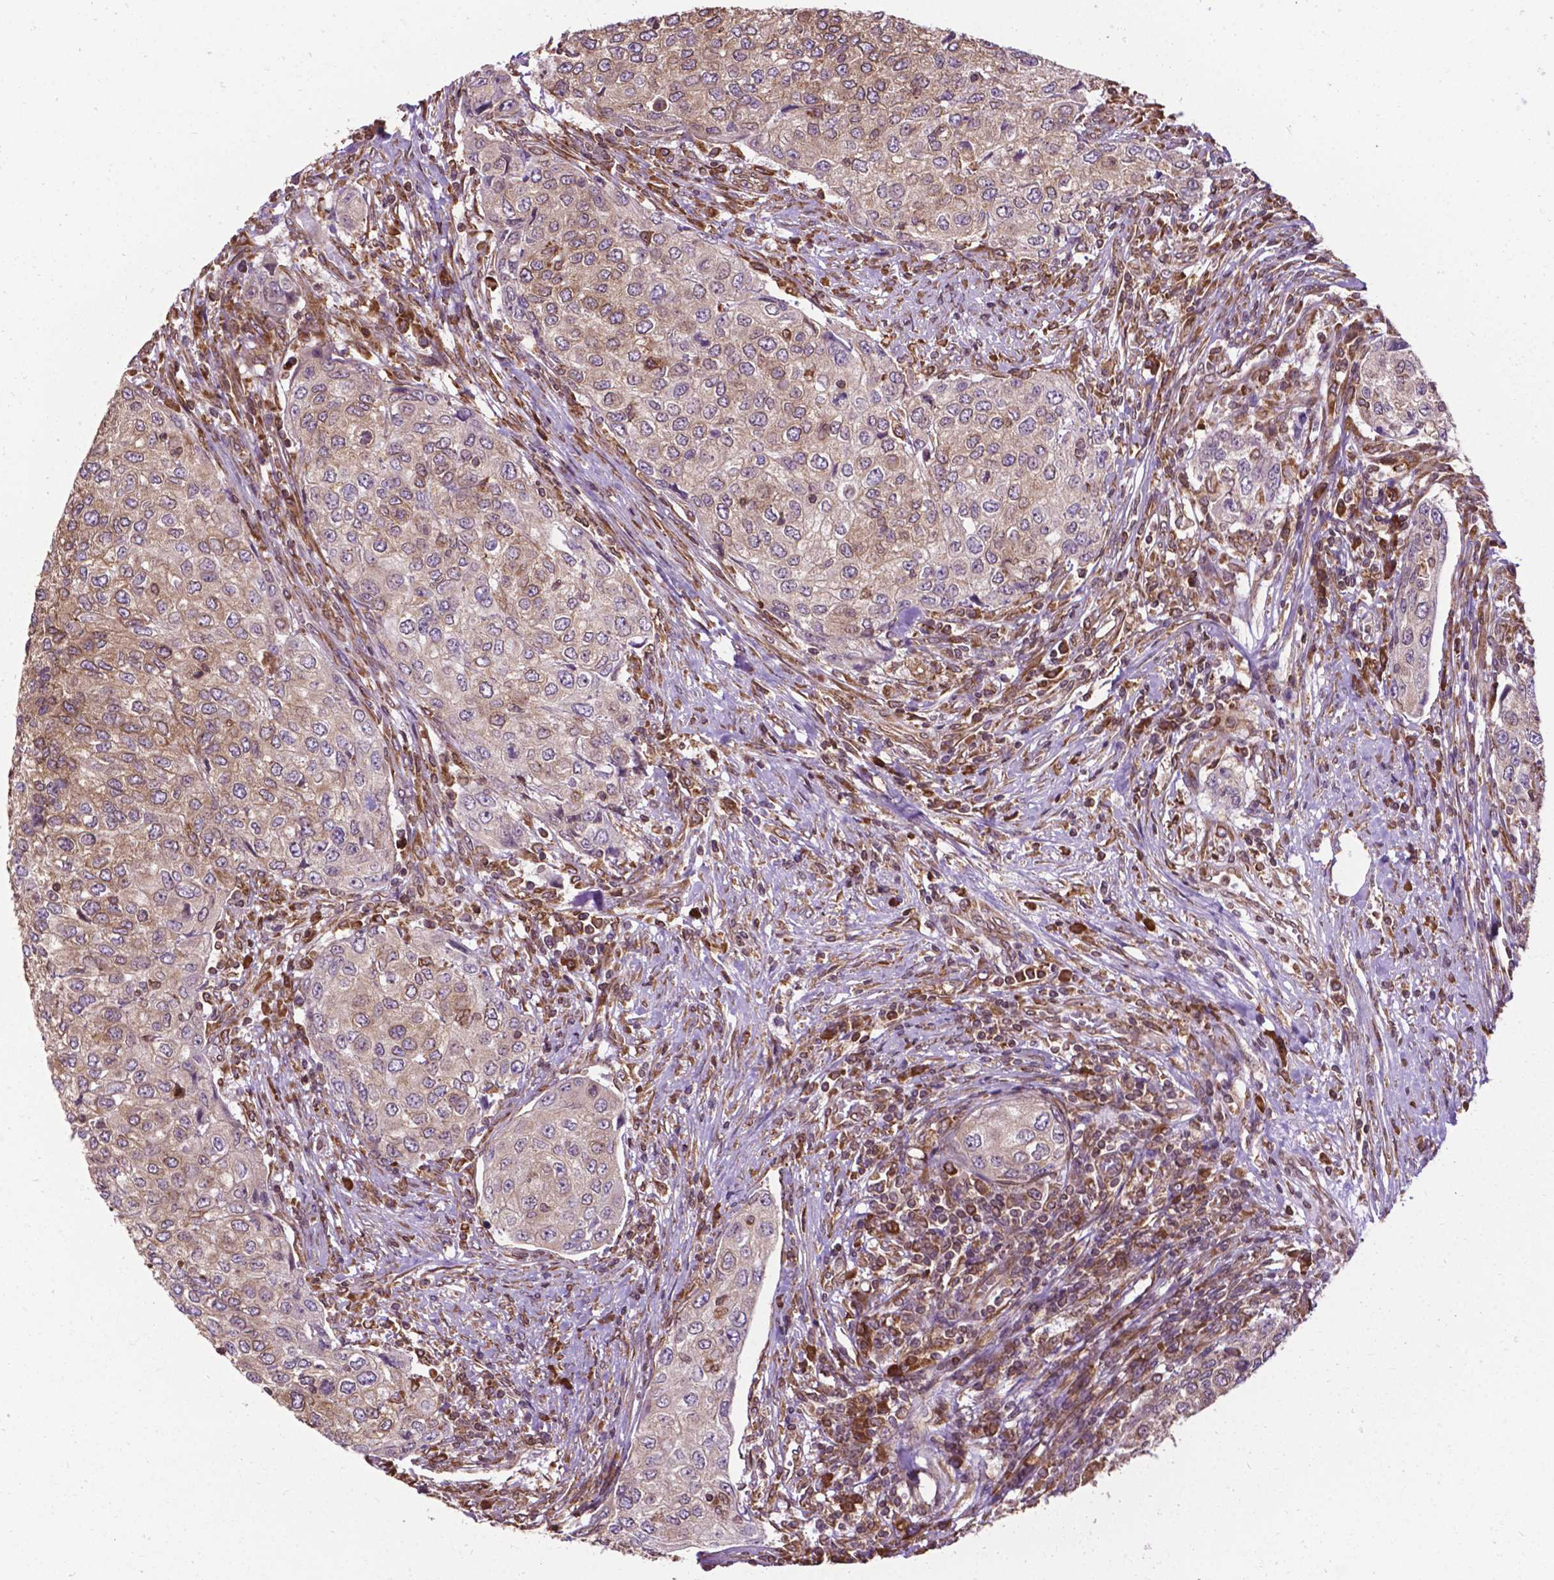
{"staining": {"intensity": "weak", "quantity": "<25%", "location": "cytoplasmic/membranous"}, "tissue": "urothelial cancer", "cell_type": "Tumor cells", "image_type": "cancer", "snomed": [{"axis": "morphology", "description": "Urothelial carcinoma, High grade"}, {"axis": "topography", "description": "Urinary bladder"}], "caption": "Immunohistochemistry photomicrograph of neoplastic tissue: human urothelial cancer stained with DAB (3,3'-diaminobenzidine) exhibits no significant protein positivity in tumor cells.", "gene": "GANAB", "patient": {"sex": "female", "age": 78}}